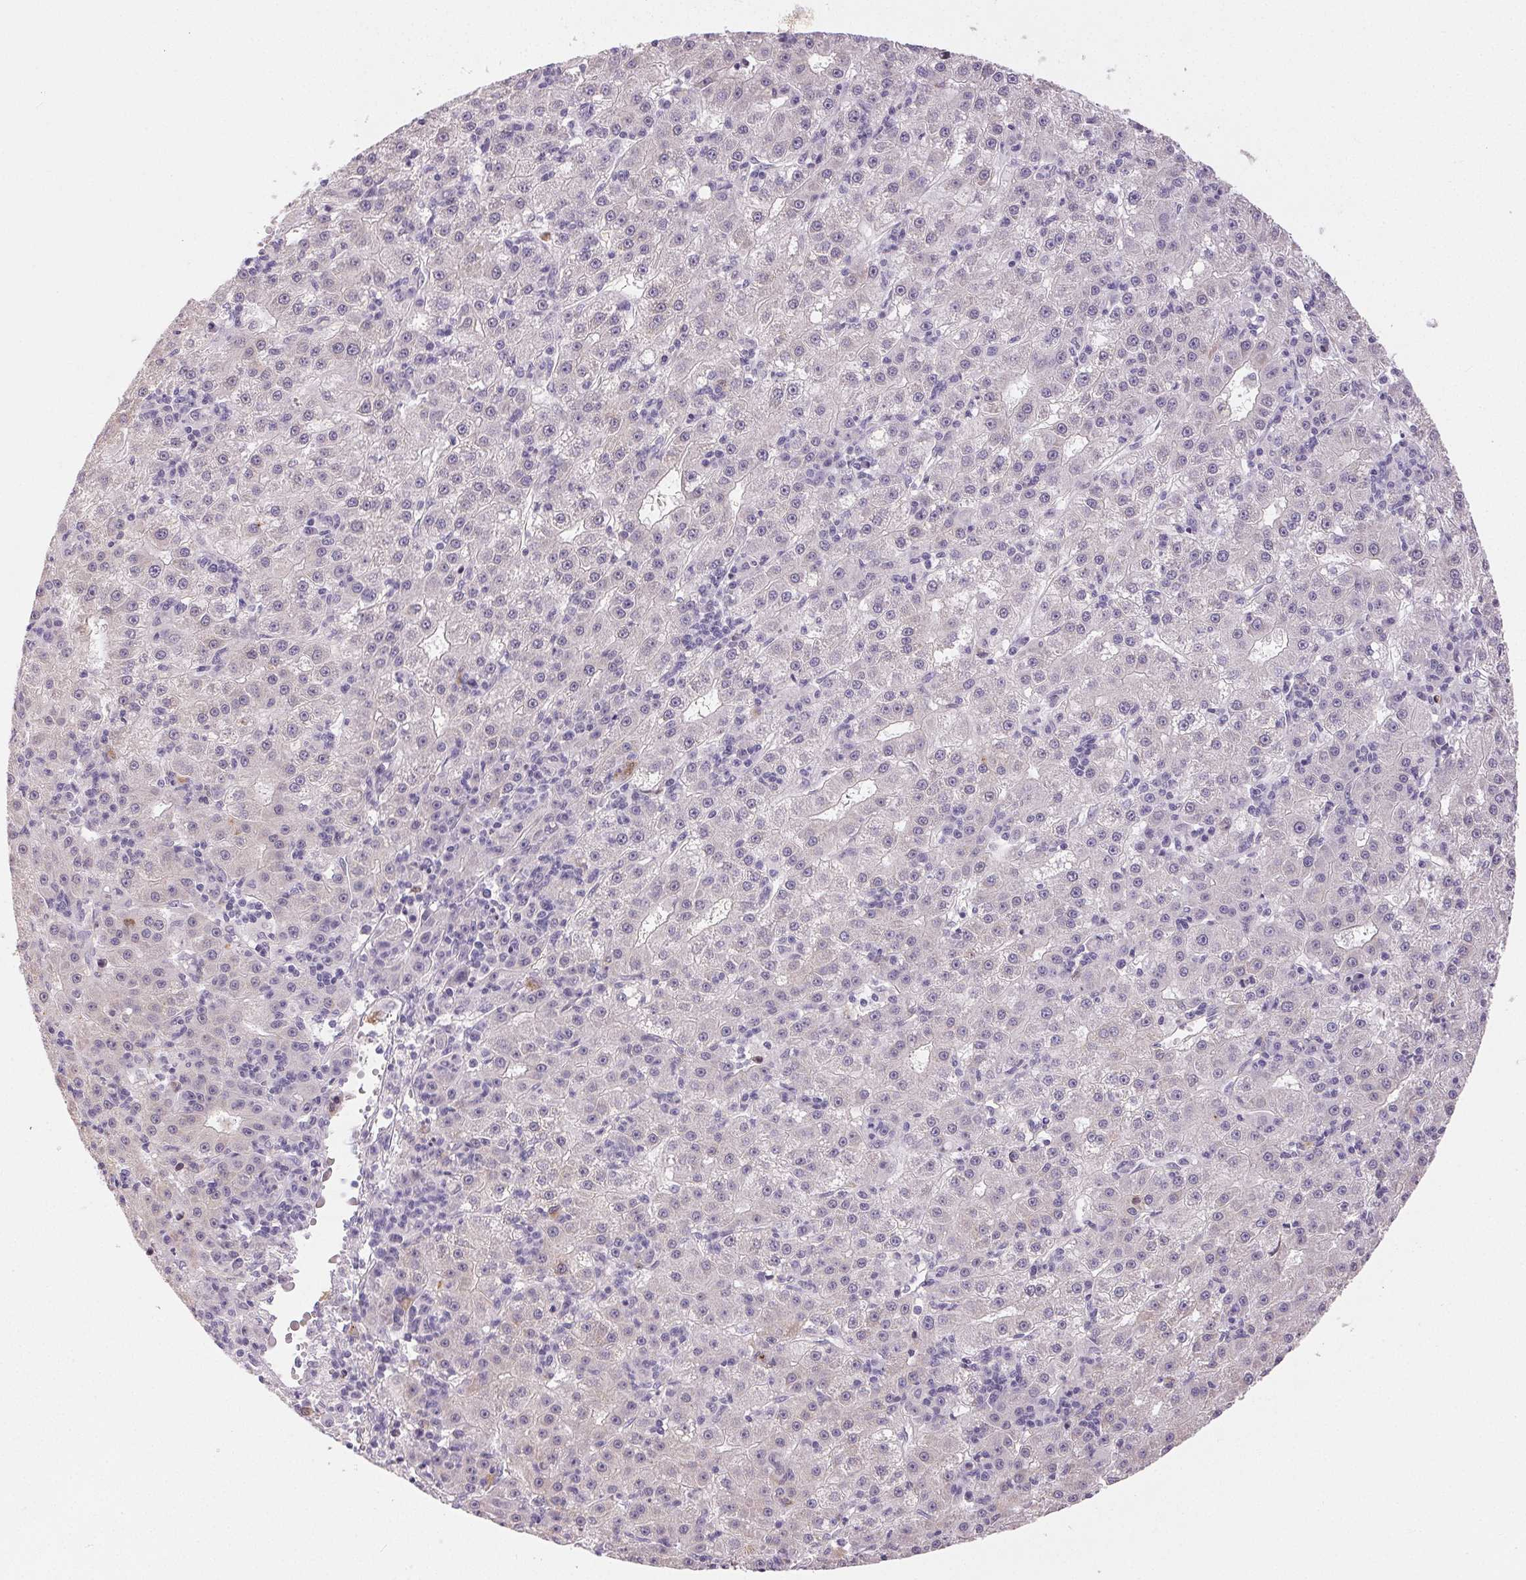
{"staining": {"intensity": "negative", "quantity": "none", "location": "none"}, "tissue": "liver cancer", "cell_type": "Tumor cells", "image_type": "cancer", "snomed": [{"axis": "morphology", "description": "Carcinoma, Hepatocellular, NOS"}, {"axis": "topography", "description": "Liver"}], "caption": "This is a image of IHC staining of liver cancer, which shows no staining in tumor cells.", "gene": "RPGRIP1", "patient": {"sex": "male", "age": 76}}